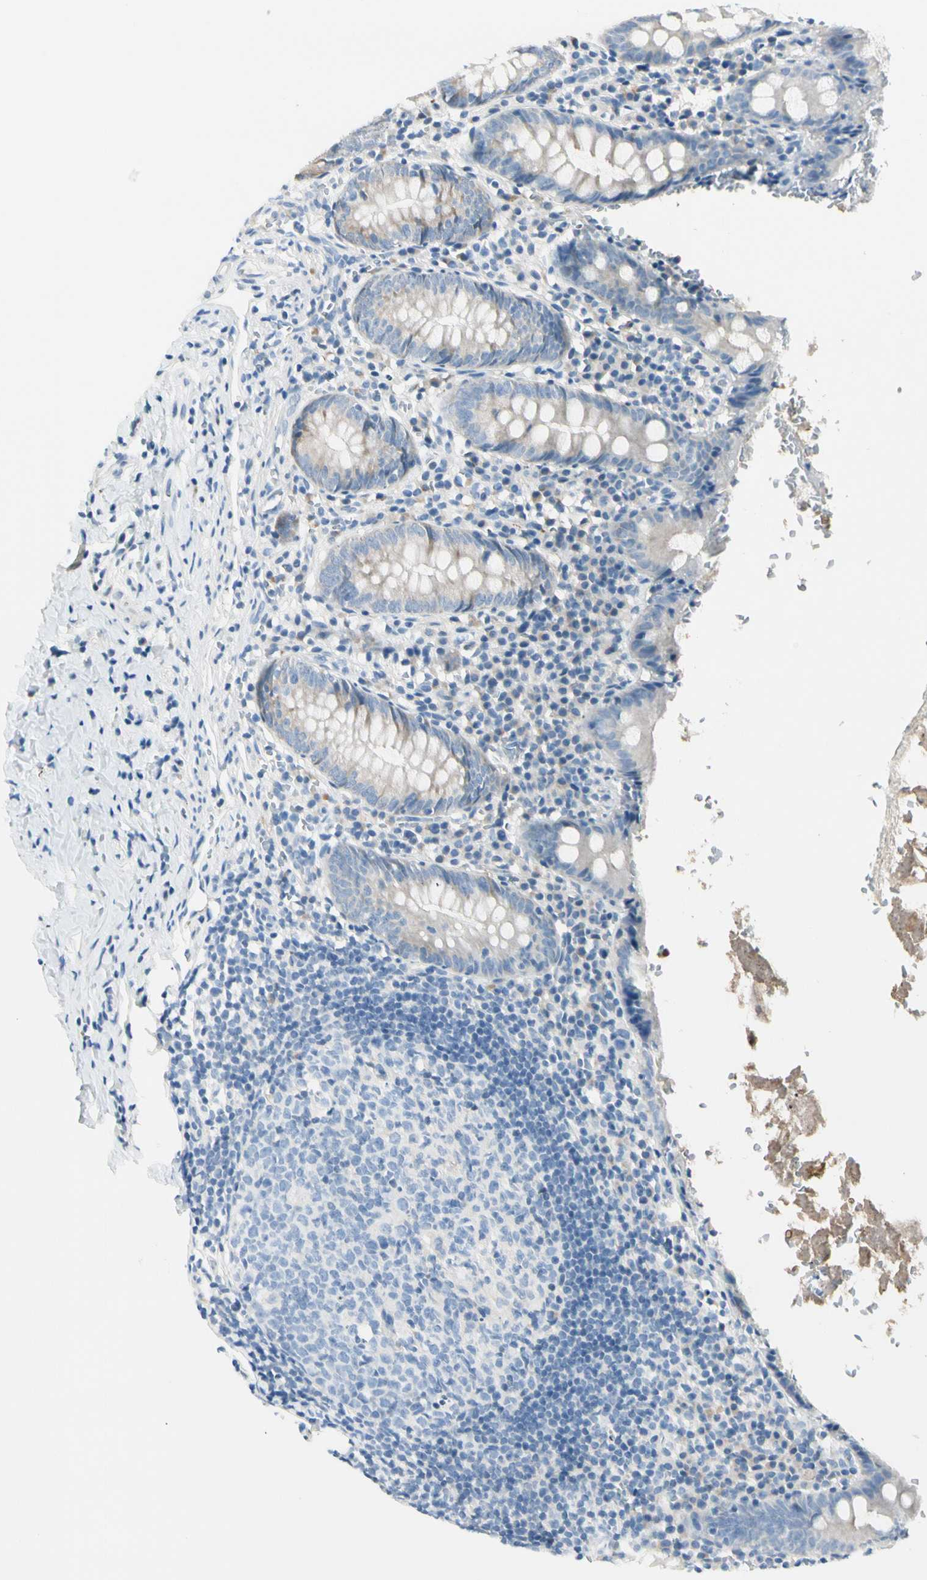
{"staining": {"intensity": "moderate", "quantity": "<25%", "location": "cytoplasmic/membranous"}, "tissue": "appendix", "cell_type": "Glandular cells", "image_type": "normal", "snomed": [{"axis": "morphology", "description": "Normal tissue, NOS"}, {"axis": "topography", "description": "Appendix"}], "caption": "Appendix stained with DAB immunohistochemistry (IHC) reveals low levels of moderate cytoplasmic/membranous expression in approximately <25% of glandular cells. The staining is performed using DAB (3,3'-diaminobenzidine) brown chromogen to label protein expression. The nuclei are counter-stained blue using hematoxylin.", "gene": "PEBP1", "patient": {"sex": "female", "age": 10}}